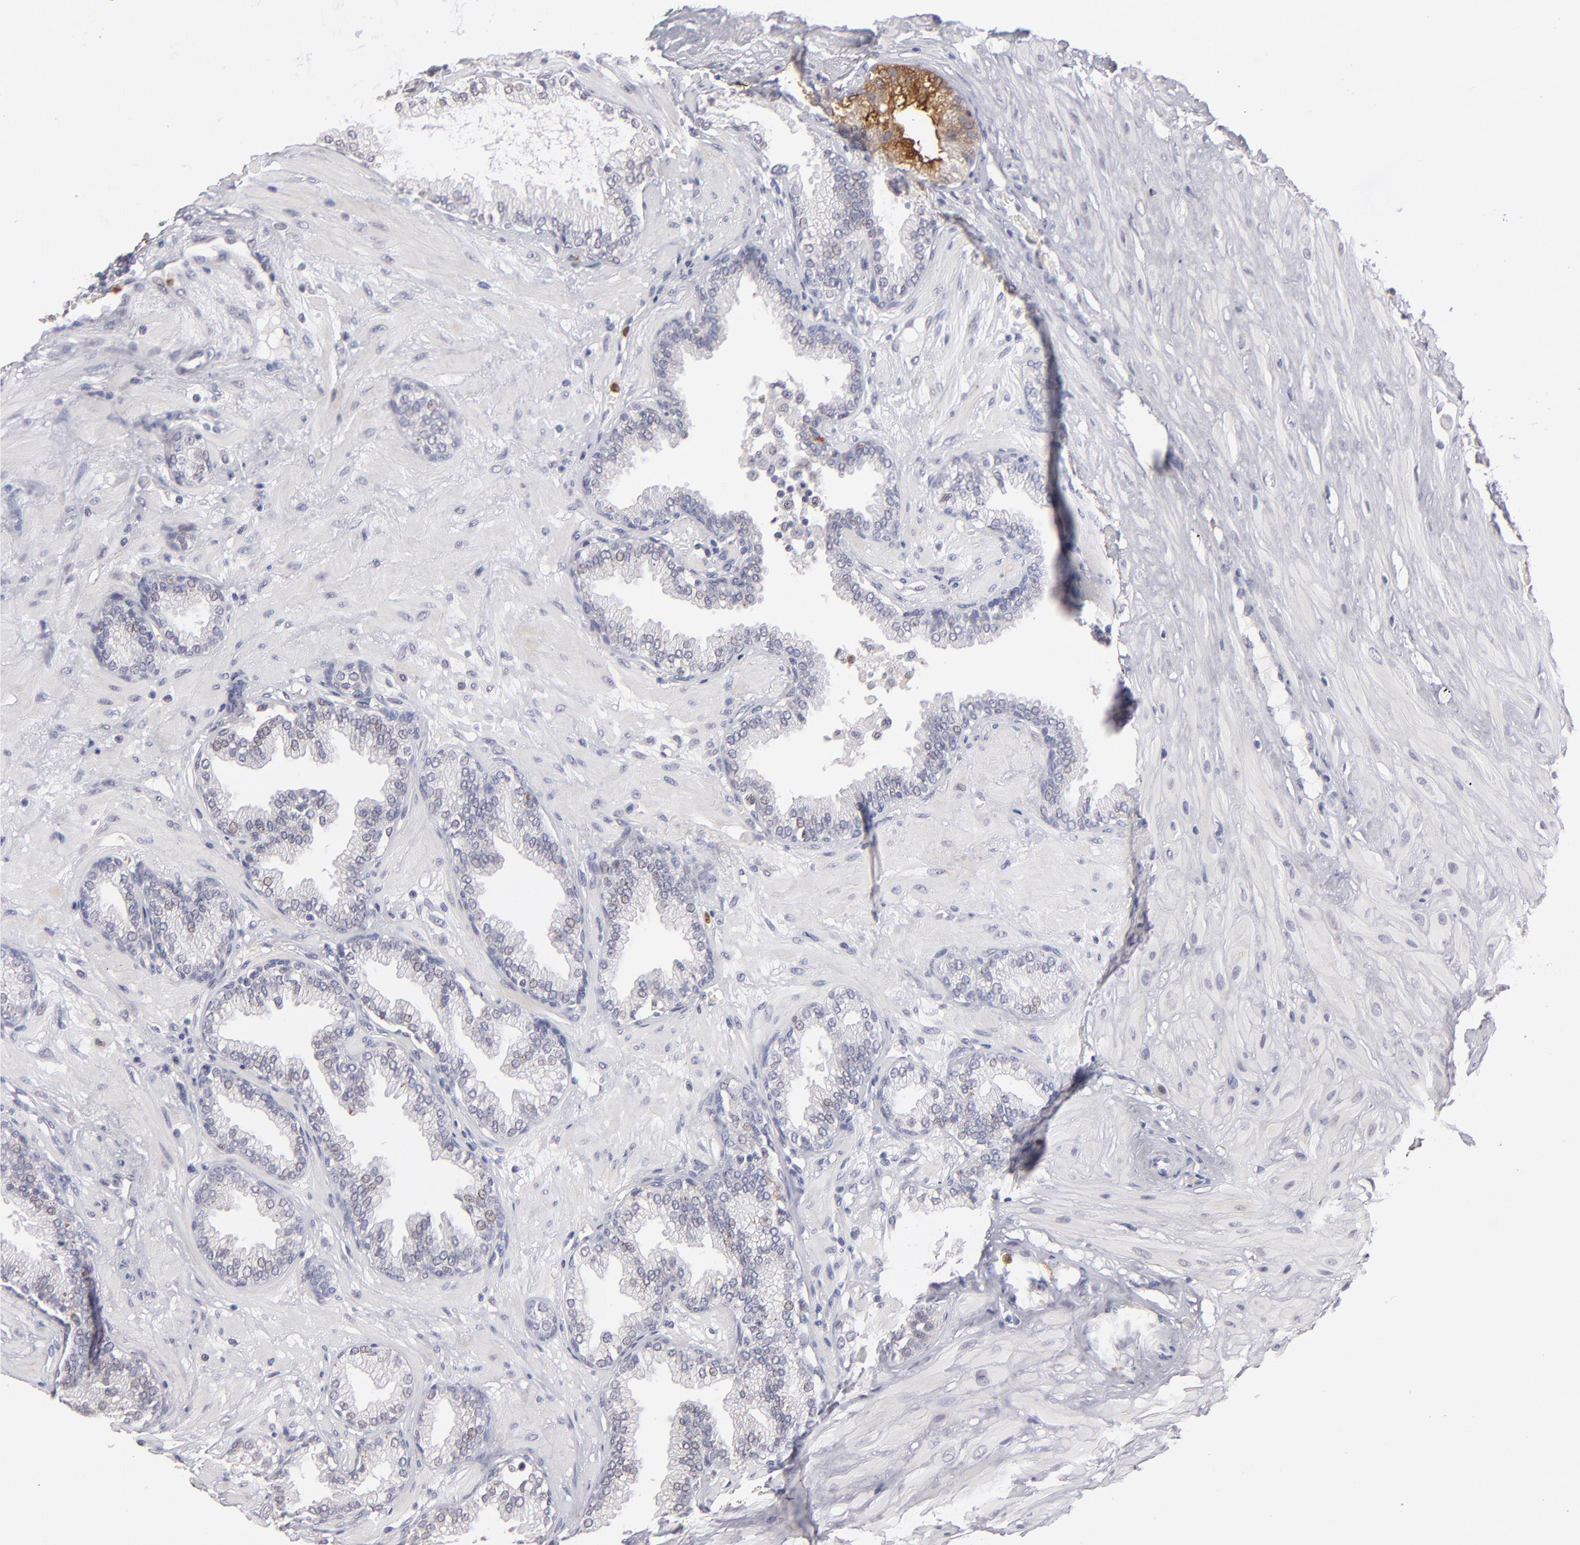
{"staining": {"intensity": "negative", "quantity": "none", "location": "none"}, "tissue": "prostate", "cell_type": "Glandular cells", "image_type": "normal", "snomed": [{"axis": "morphology", "description": "Normal tissue, NOS"}, {"axis": "topography", "description": "Prostate"}], "caption": "Photomicrograph shows no protein staining in glandular cells of benign prostate. Nuclei are stained in blue.", "gene": "MGAM", "patient": {"sex": "male", "age": 64}}